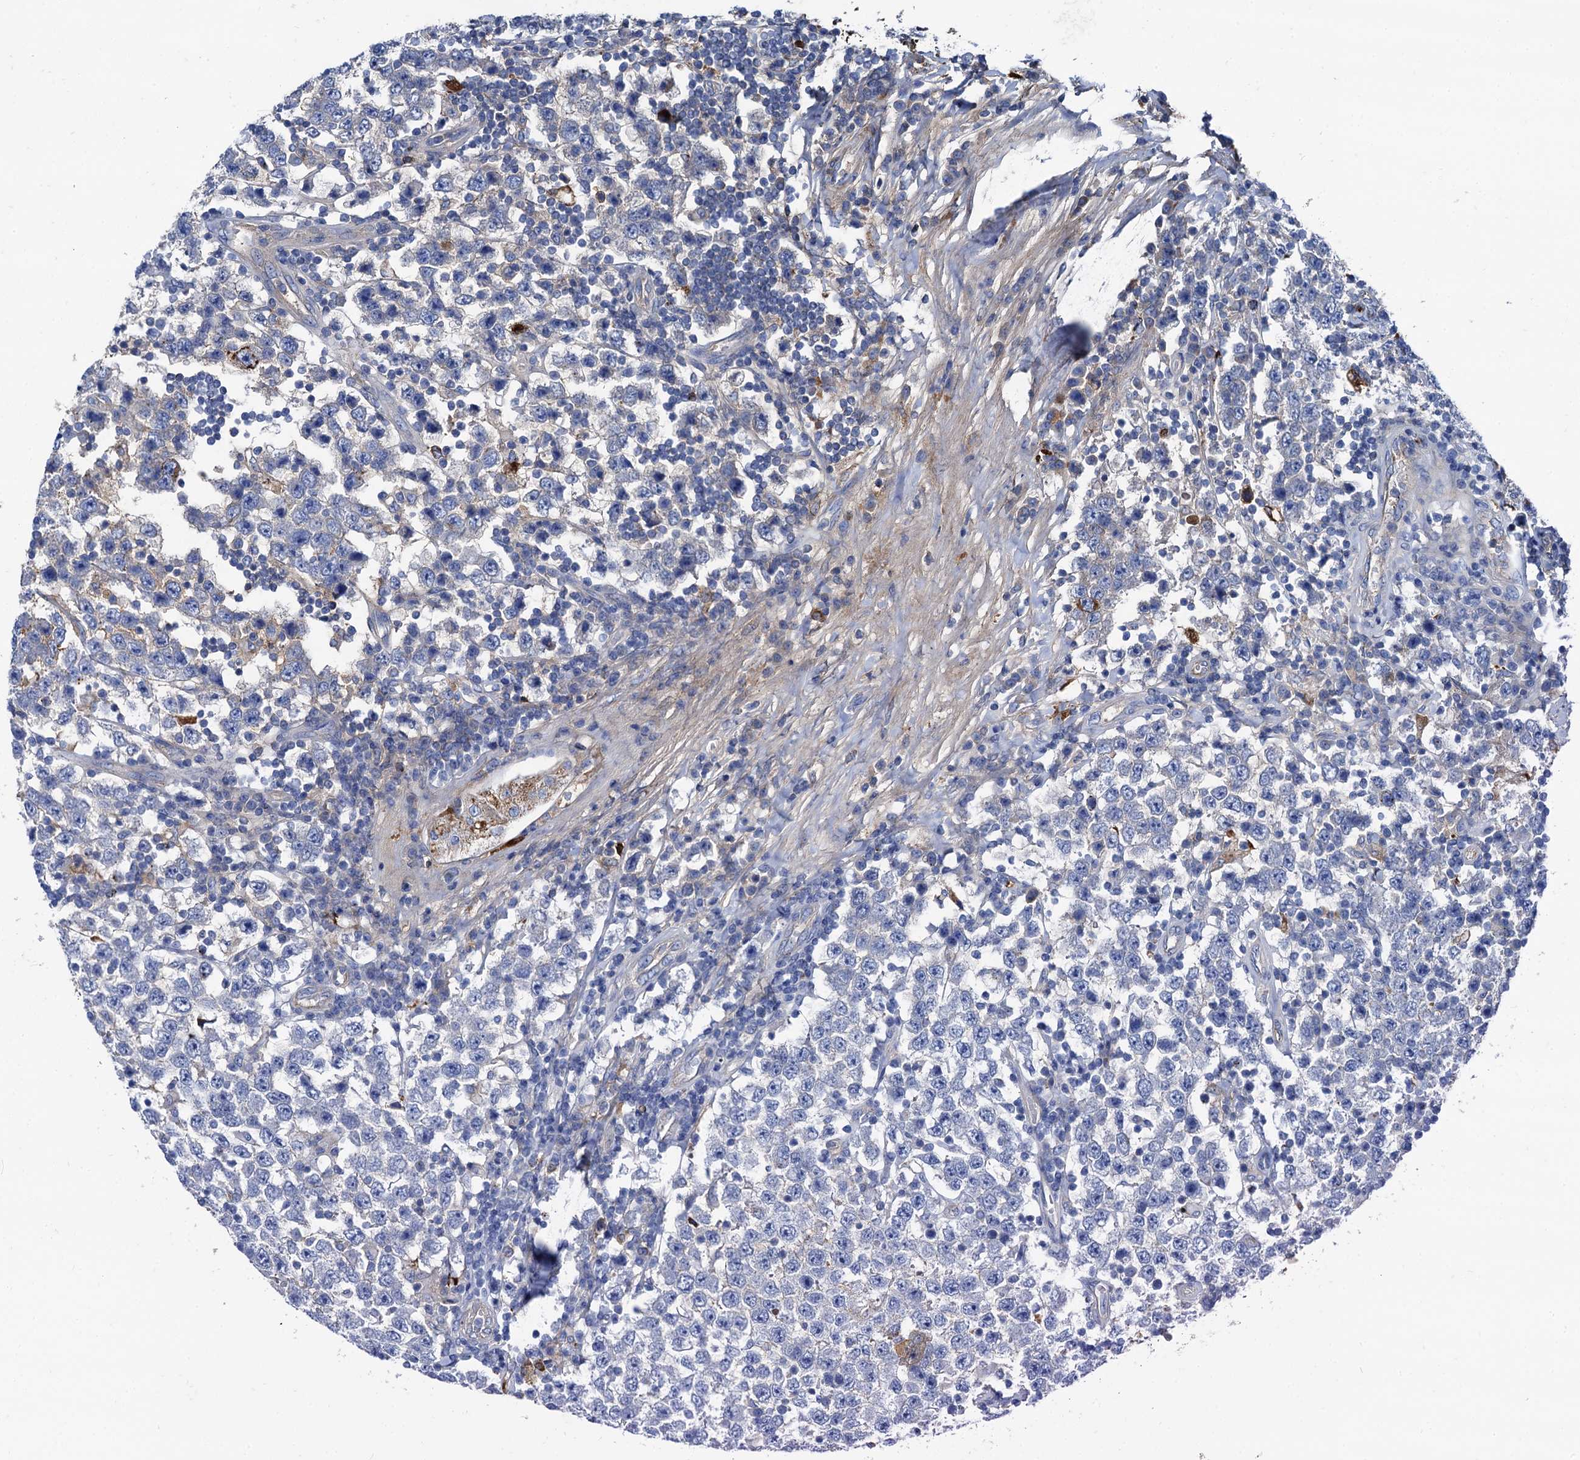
{"staining": {"intensity": "negative", "quantity": "none", "location": "none"}, "tissue": "testis cancer", "cell_type": "Tumor cells", "image_type": "cancer", "snomed": [{"axis": "morphology", "description": "Normal tissue, NOS"}, {"axis": "morphology", "description": "Urothelial carcinoma, High grade"}, {"axis": "morphology", "description": "Seminoma, NOS"}, {"axis": "morphology", "description": "Carcinoma, Embryonal, NOS"}, {"axis": "topography", "description": "Urinary bladder"}, {"axis": "topography", "description": "Testis"}], "caption": "The image displays no significant staining in tumor cells of testis cancer (urothelial carcinoma (high-grade)). (DAB immunohistochemistry (IHC) with hematoxylin counter stain).", "gene": "APOD", "patient": {"sex": "male", "age": 41}}